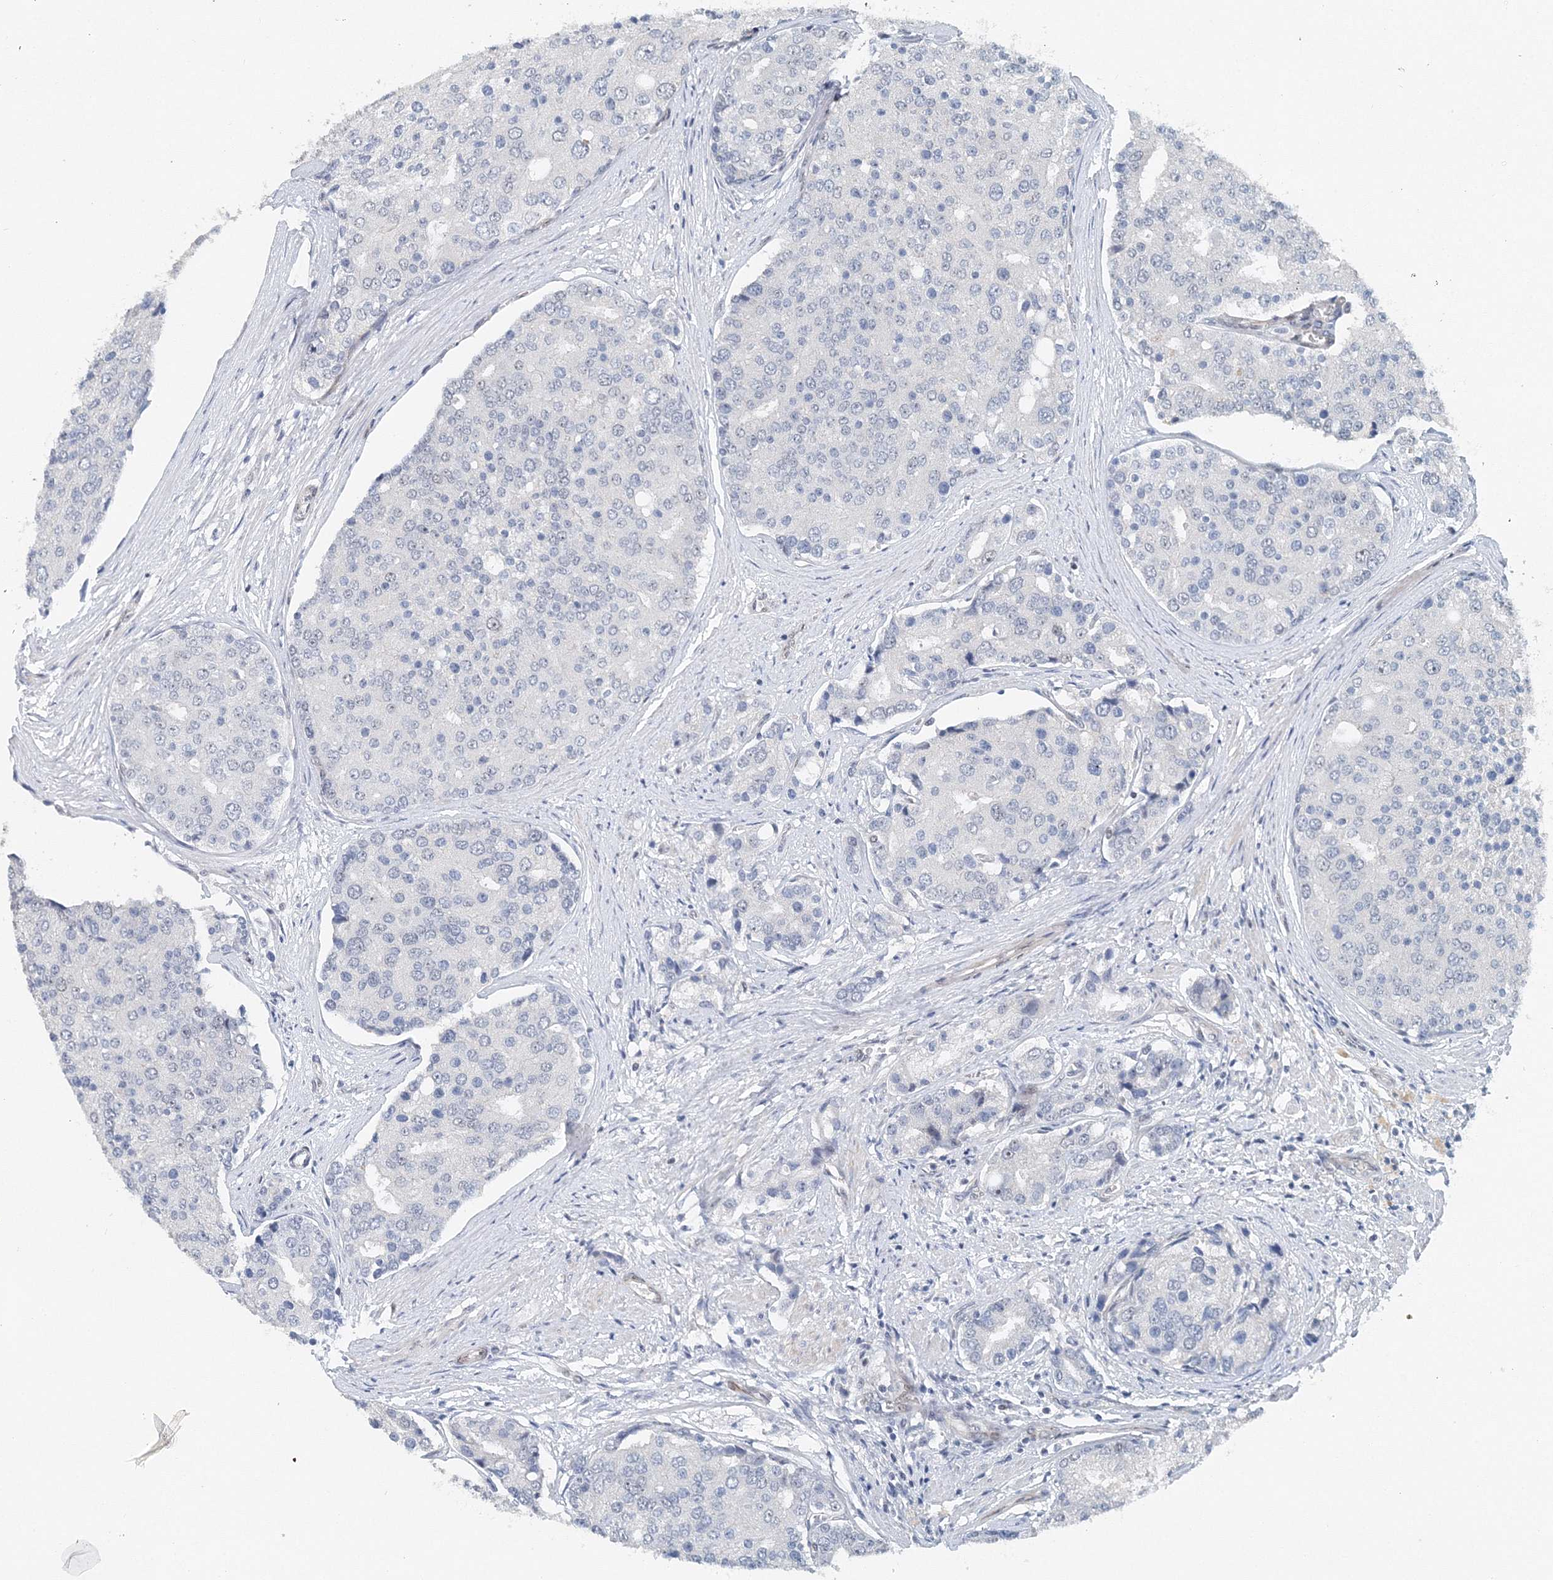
{"staining": {"intensity": "negative", "quantity": "none", "location": "none"}, "tissue": "prostate cancer", "cell_type": "Tumor cells", "image_type": "cancer", "snomed": [{"axis": "morphology", "description": "Adenocarcinoma, High grade"}, {"axis": "topography", "description": "Prostate"}], "caption": "Immunohistochemical staining of prostate cancer (adenocarcinoma (high-grade)) reveals no significant positivity in tumor cells.", "gene": "UIMC1", "patient": {"sex": "male", "age": 50}}